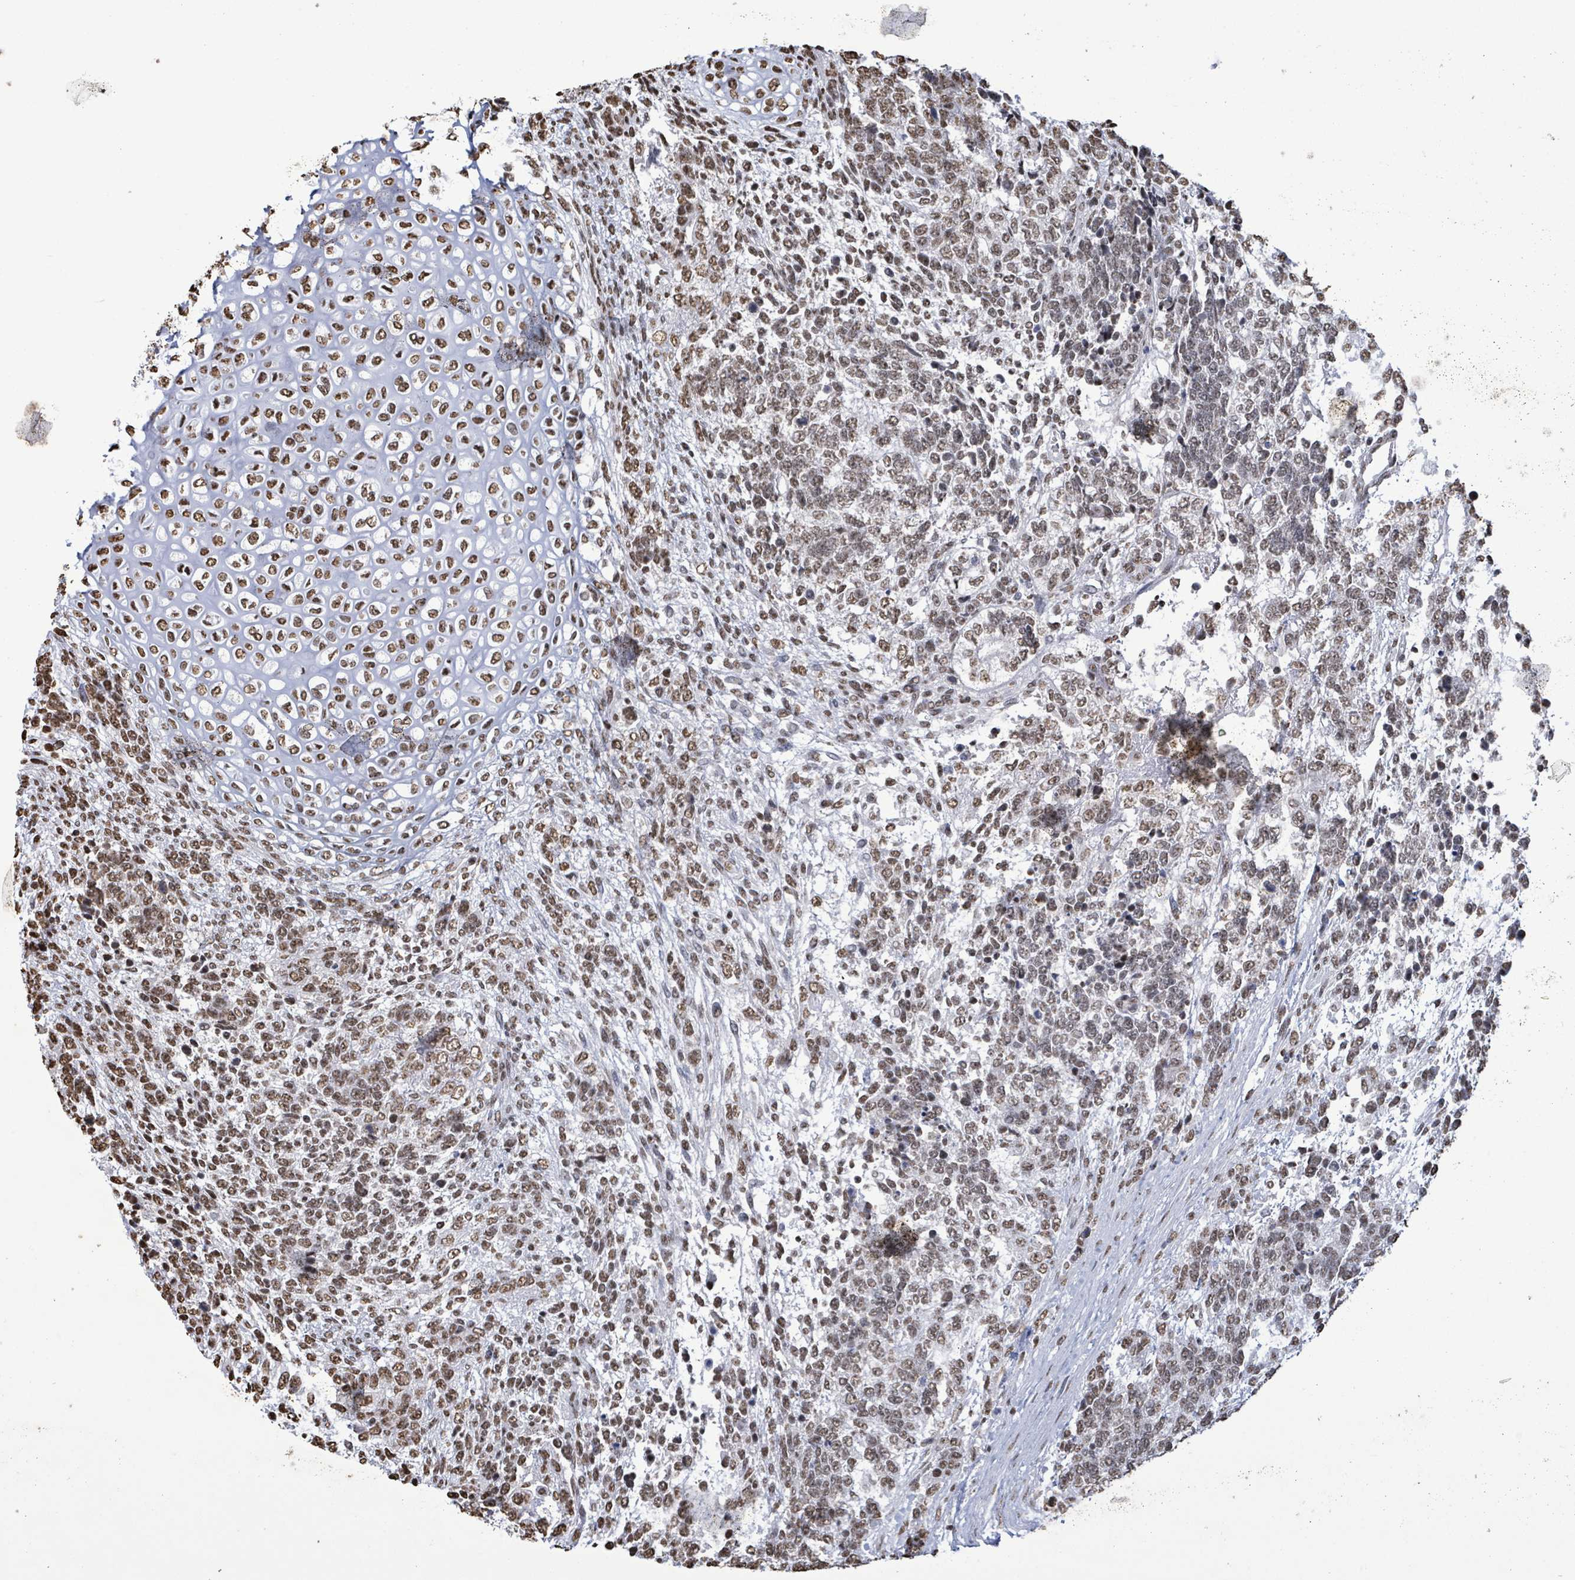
{"staining": {"intensity": "weak", "quantity": ">75%", "location": "nuclear"}, "tissue": "testis cancer", "cell_type": "Tumor cells", "image_type": "cancer", "snomed": [{"axis": "morphology", "description": "Carcinoma, Embryonal, NOS"}, {"axis": "topography", "description": "Testis"}], "caption": "High-magnification brightfield microscopy of testis cancer (embryonal carcinoma) stained with DAB (brown) and counterstained with hematoxylin (blue). tumor cells exhibit weak nuclear expression is identified in about>75% of cells.", "gene": "SAMD14", "patient": {"sex": "male", "age": 23}}